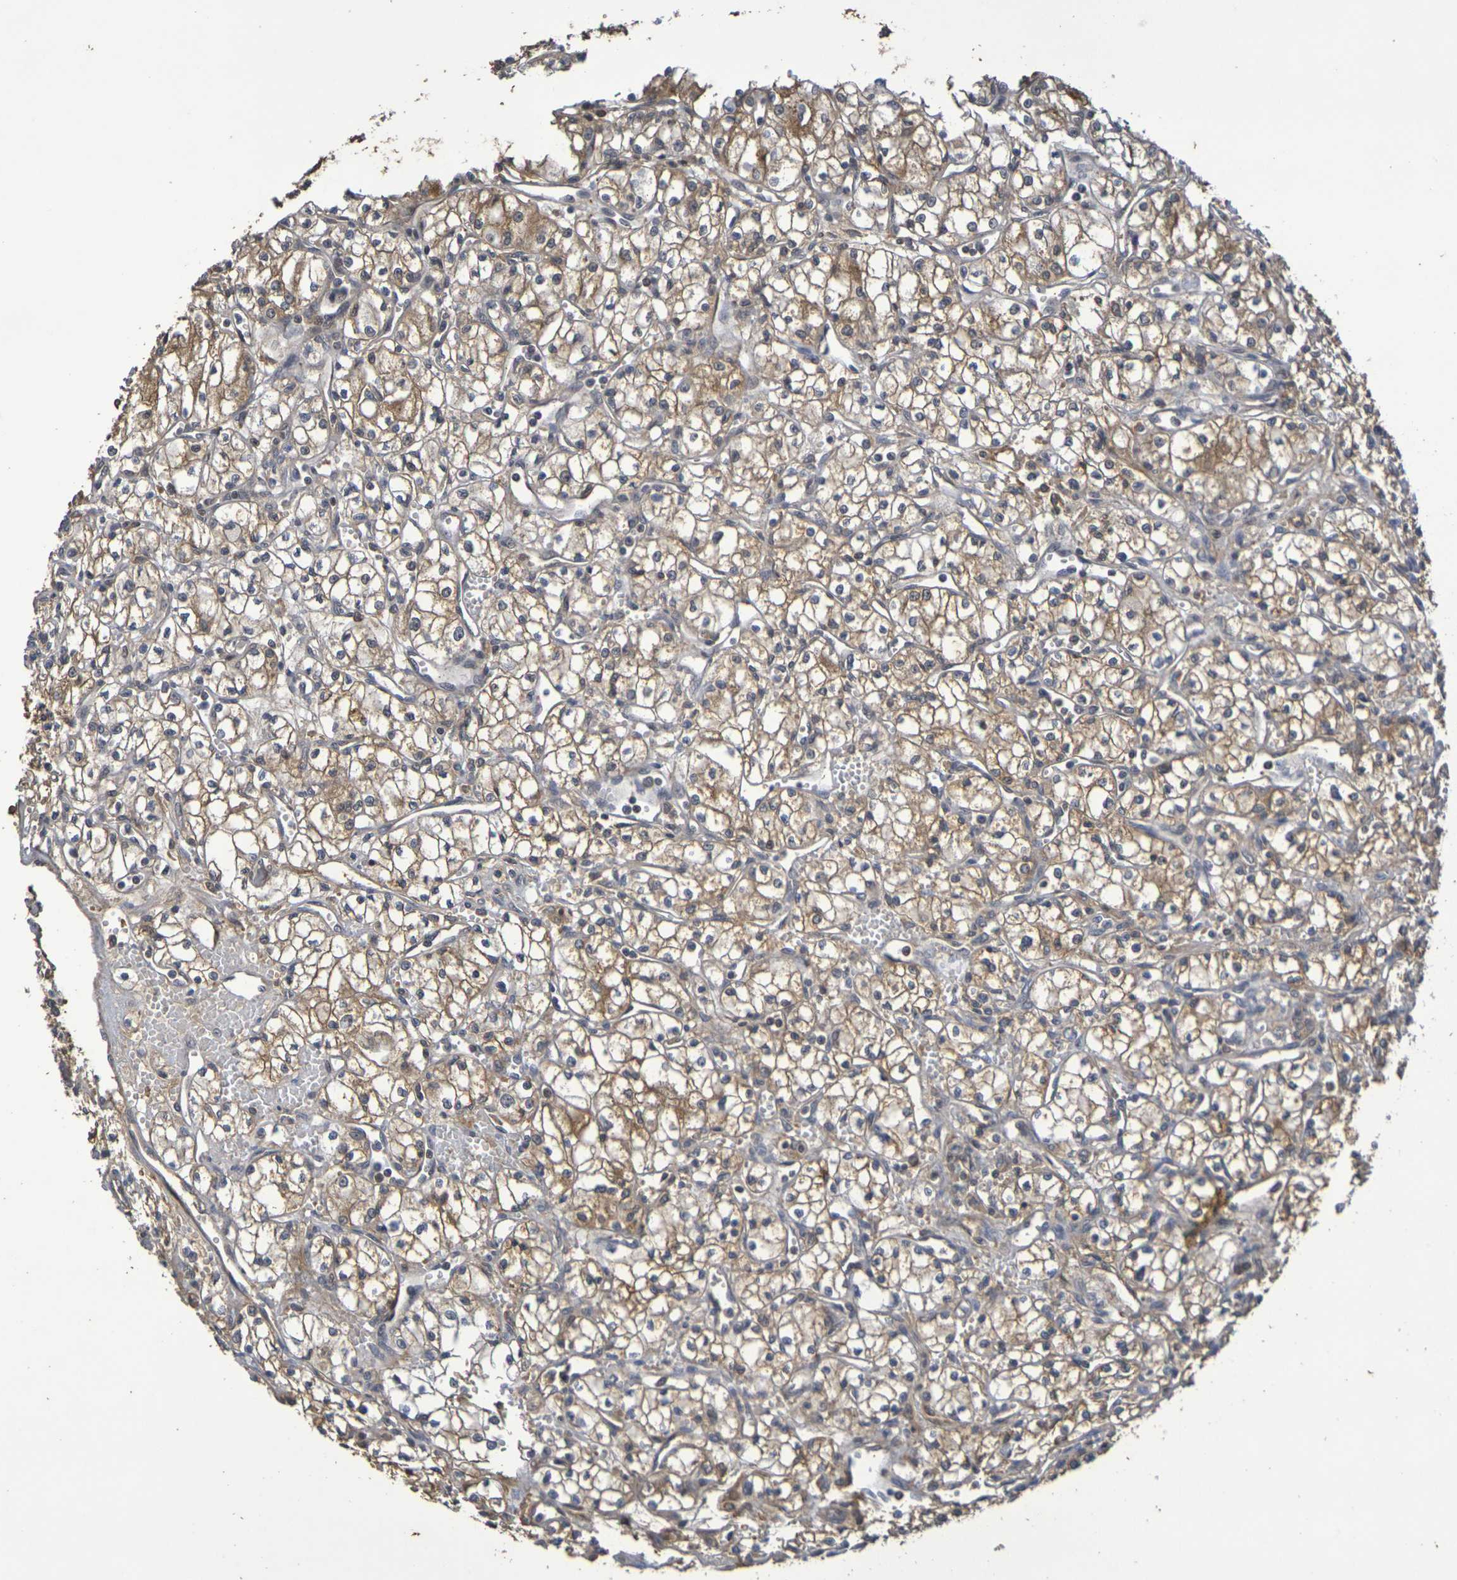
{"staining": {"intensity": "moderate", "quantity": ">75%", "location": "cytoplasmic/membranous"}, "tissue": "renal cancer", "cell_type": "Tumor cells", "image_type": "cancer", "snomed": [{"axis": "morphology", "description": "Normal tissue, NOS"}, {"axis": "morphology", "description": "Adenocarcinoma, NOS"}, {"axis": "topography", "description": "Kidney"}], "caption": "Immunohistochemical staining of renal cancer (adenocarcinoma) exhibits moderate cytoplasmic/membranous protein positivity in approximately >75% of tumor cells.", "gene": "TERF2", "patient": {"sex": "male", "age": 59}}